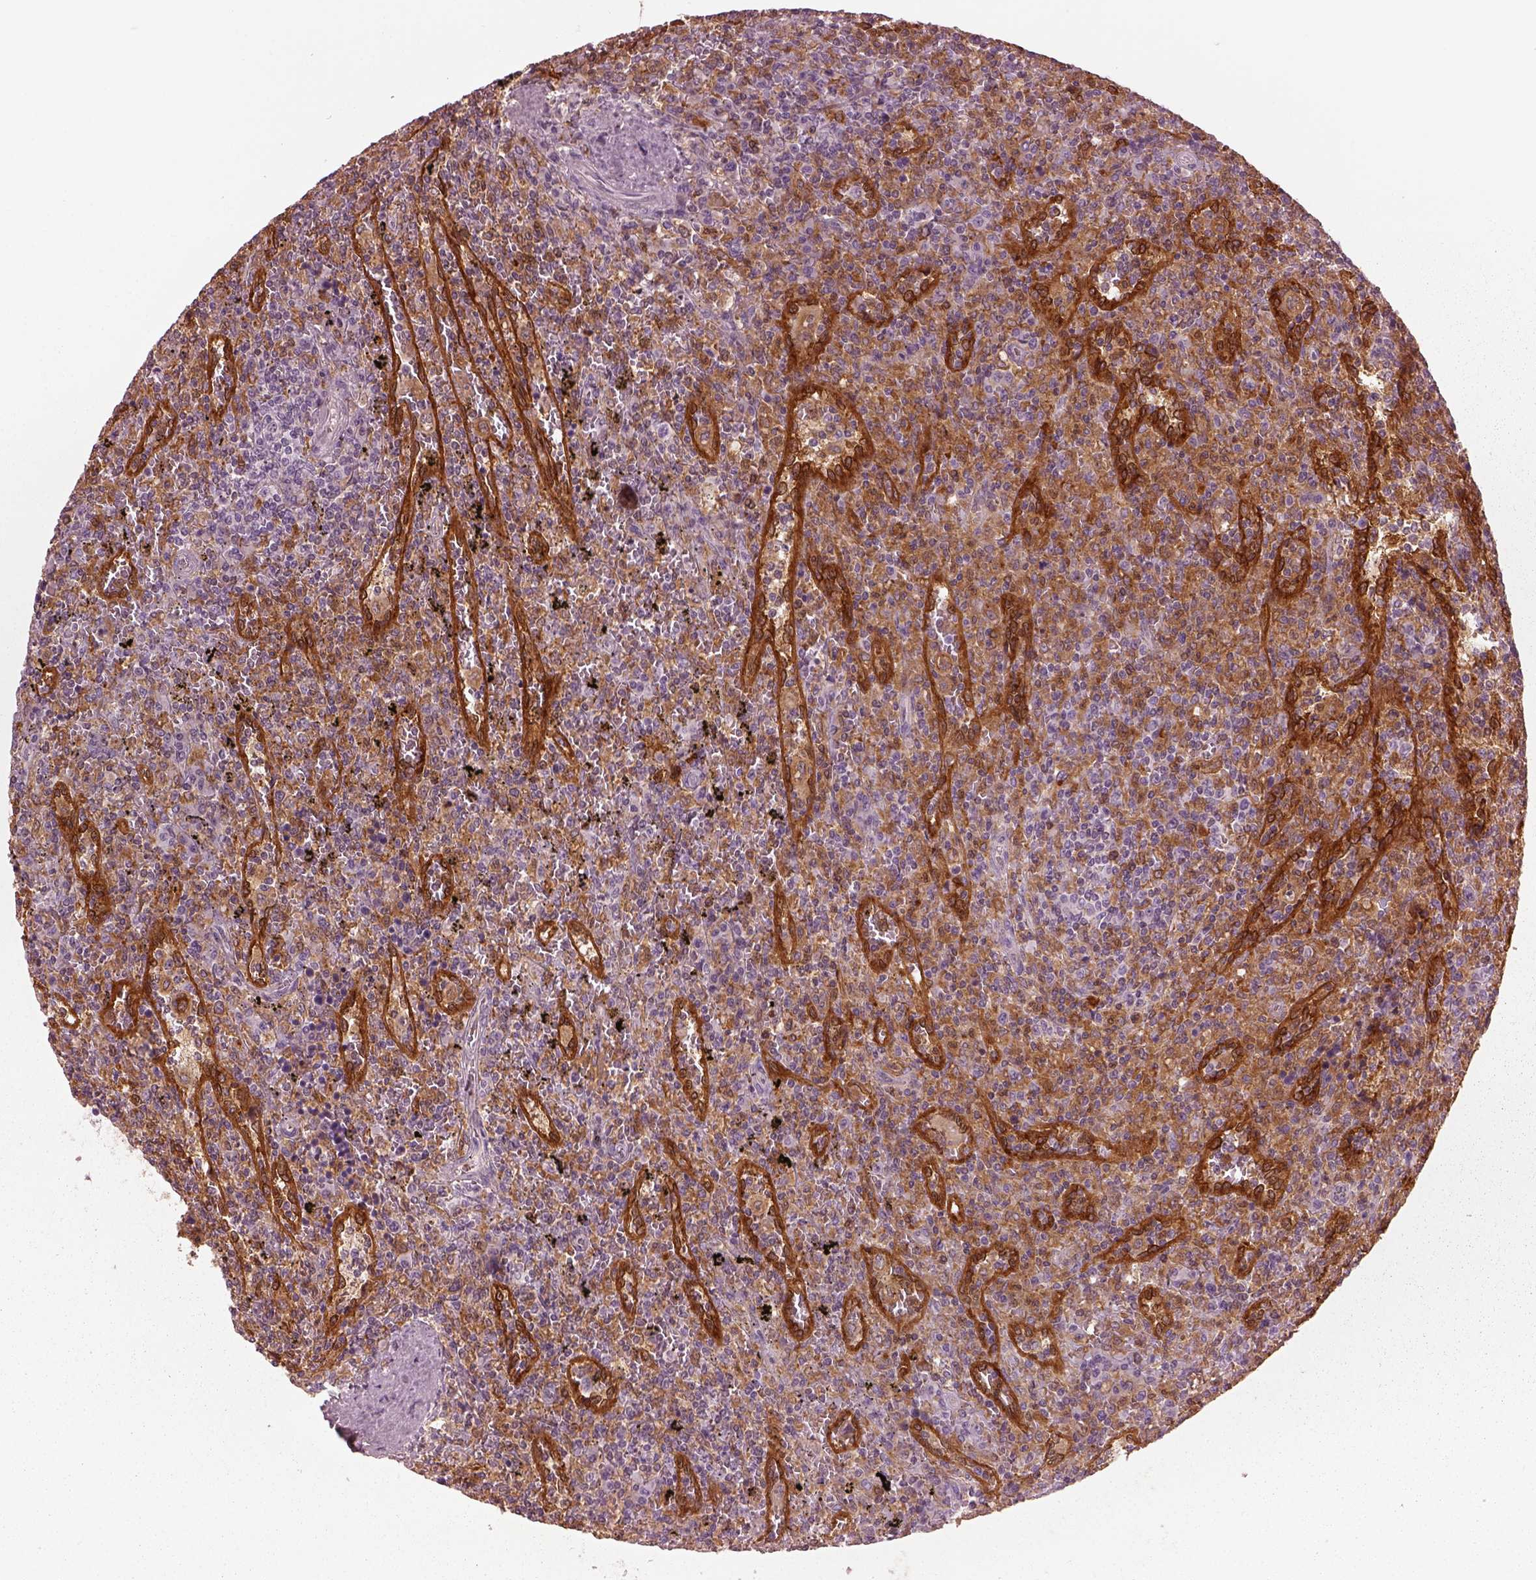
{"staining": {"intensity": "weak", "quantity": "<25%", "location": "cytoplasmic/membranous"}, "tissue": "lymphoma", "cell_type": "Tumor cells", "image_type": "cancer", "snomed": [{"axis": "morphology", "description": "Malignant lymphoma, non-Hodgkin's type, Low grade"}, {"axis": "topography", "description": "Spleen"}], "caption": "Protein analysis of malignant lymphoma, non-Hodgkin's type (low-grade) reveals no significant positivity in tumor cells.", "gene": "PSTPIP2", "patient": {"sex": "male", "age": 62}}